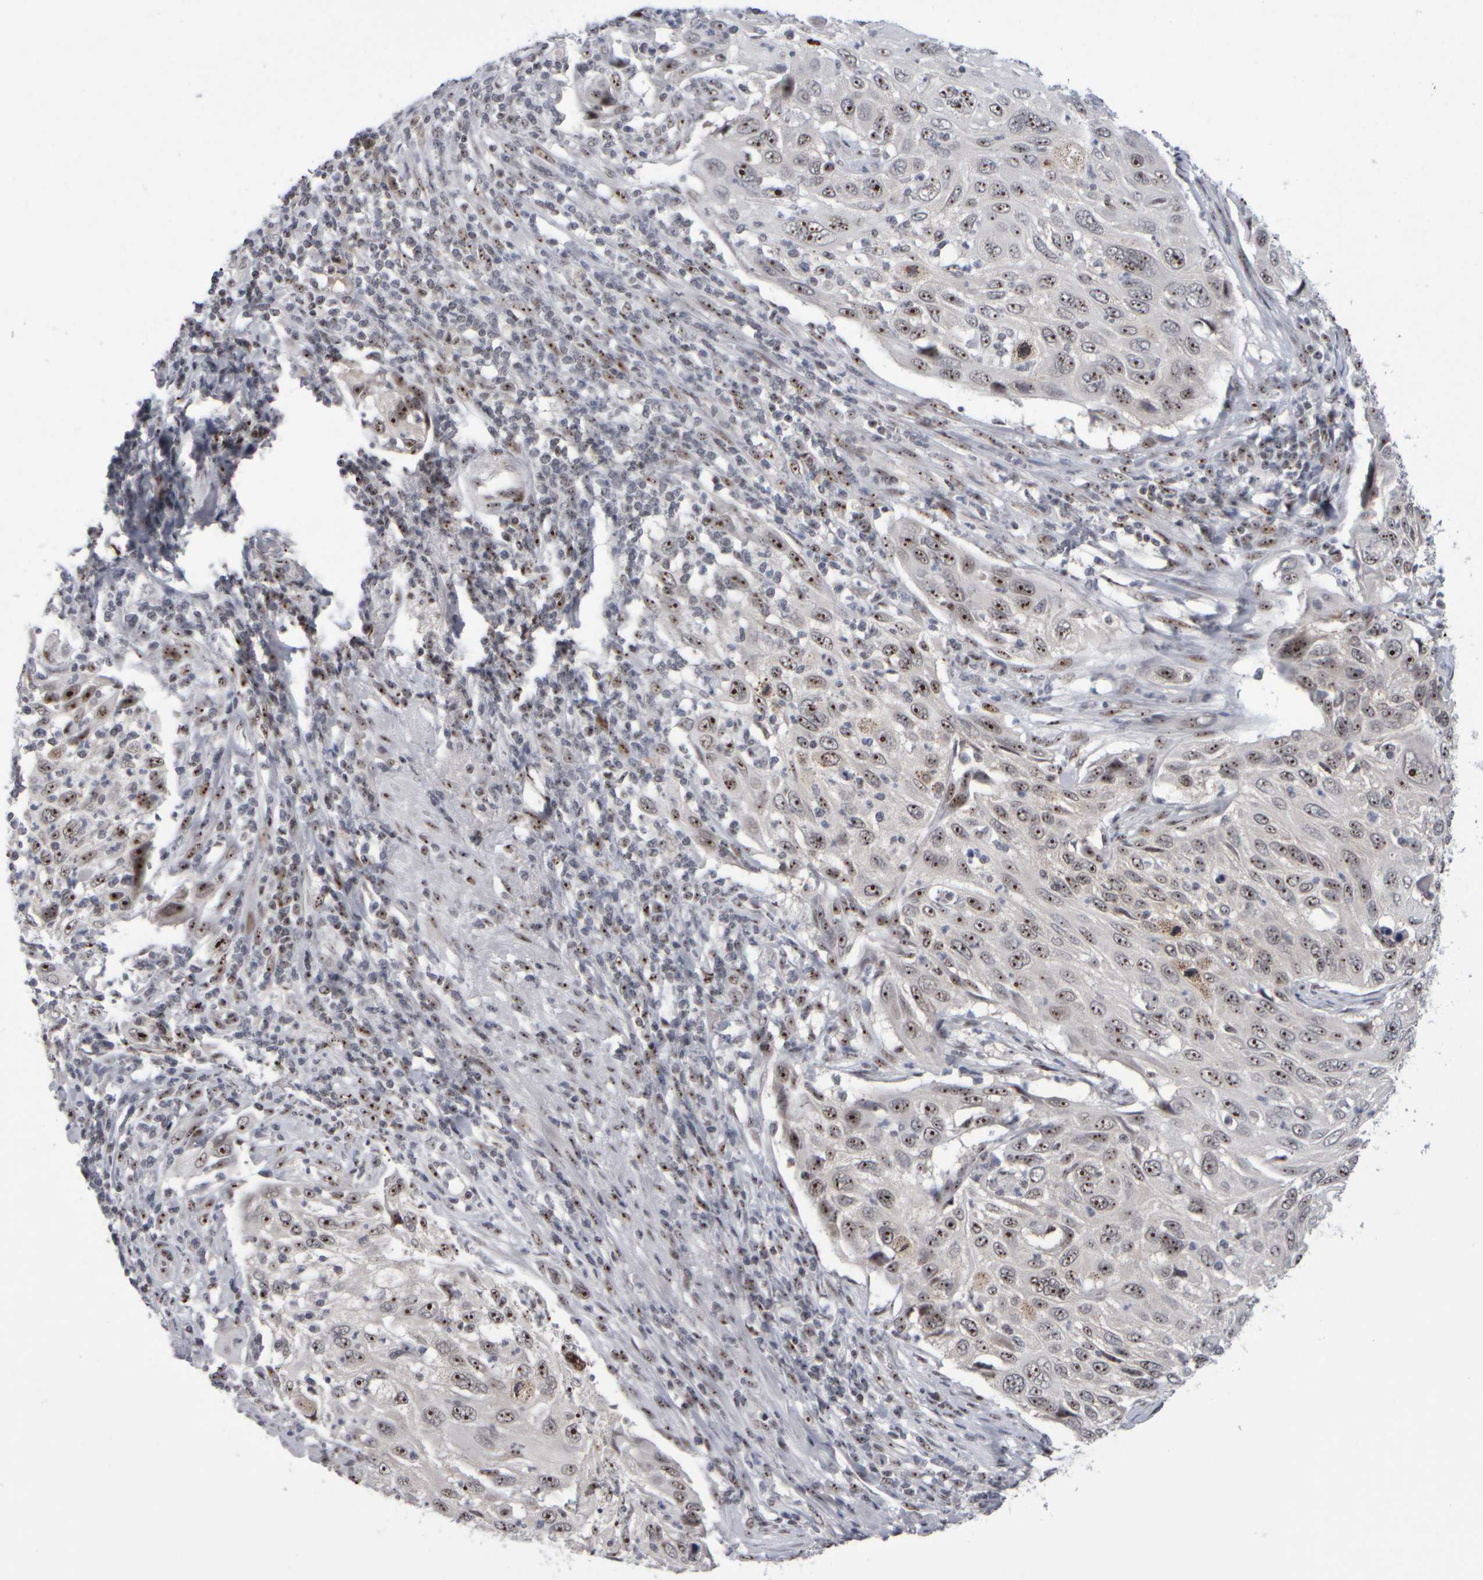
{"staining": {"intensity": "strong", "quantity": ">75%", "location": "nuclear"}, "tissue": "cervical cancer", "cell_type": "Tumor cells", "image_type": "cancer", "snomed": [{"axis": "morphology", "description": "Squamous cell carcinoma, NOS"}, {"axis": "topography", "description": "Cervix"}], "caption": "The micrograph shows a brown stain indicating the presence of a protein in the nuclear of tumor cells in squamous cell carcinoma (cervical).", "gene": "SURF6", "patient": {"sex": "female", "age": 70}}